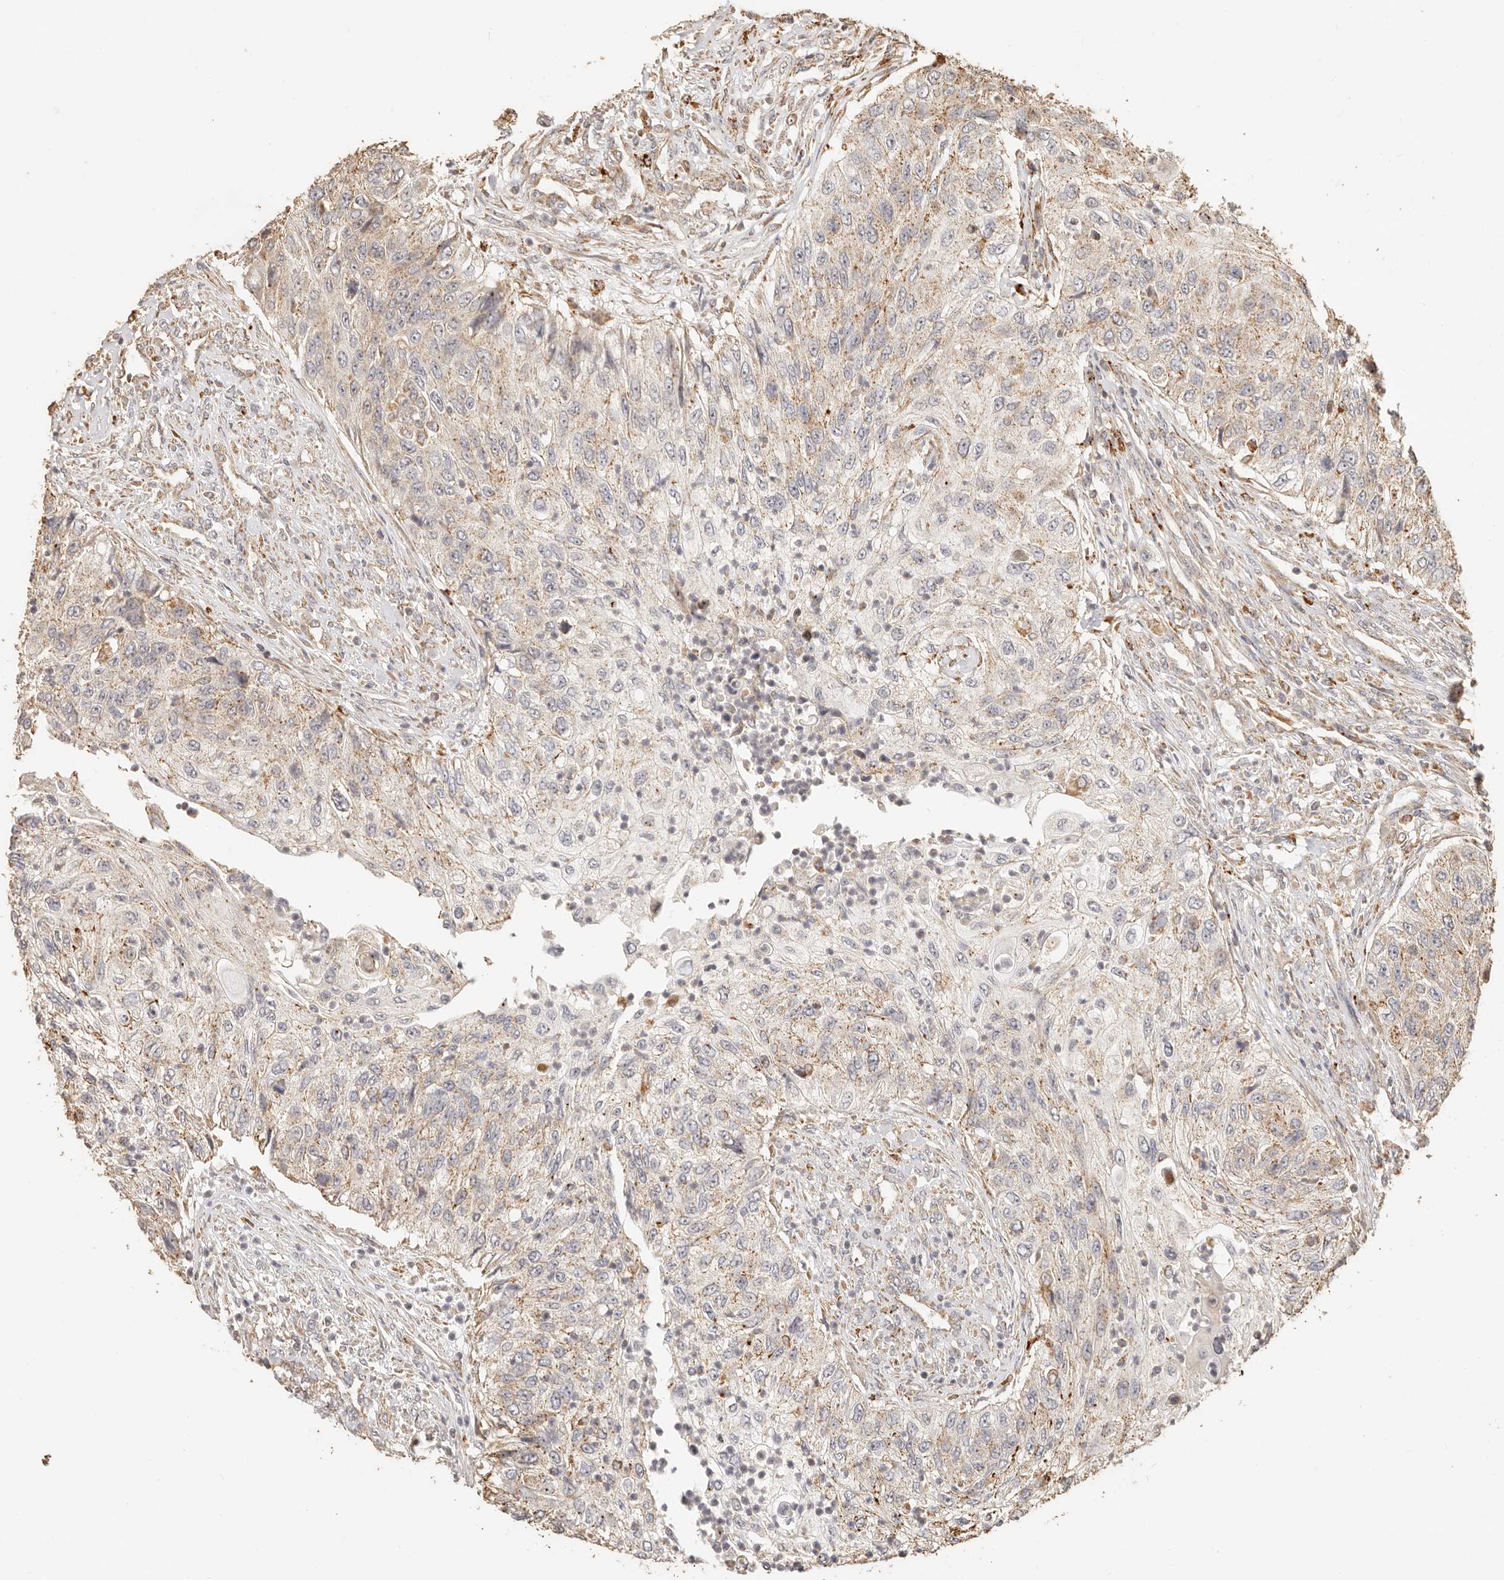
{"staining": {"intensity": "weak", "quantity": "25%-75%", "location": "cytoplasmic/membranous"}, "tissue": "urothelial cancer", "cell_type": "Tumor cells", "image_type": "cancer", "snomed": [{"axis": "morphology", "description": "Urothelial carcinoma, High grade"}, {"axis": "topography", "description": "Urinary bladder"}], "caption": "Weak cytoplasmic/membranous protein expression is identified in about 25%-75% of tumor cells in urothelial cancer. (Stains: DAB in brown, nuclei in blue, Microscopy: brightfield microscopy at high magnification).", "gene": "PTPN22", "patient": {"sex": "female", "age": 60}}